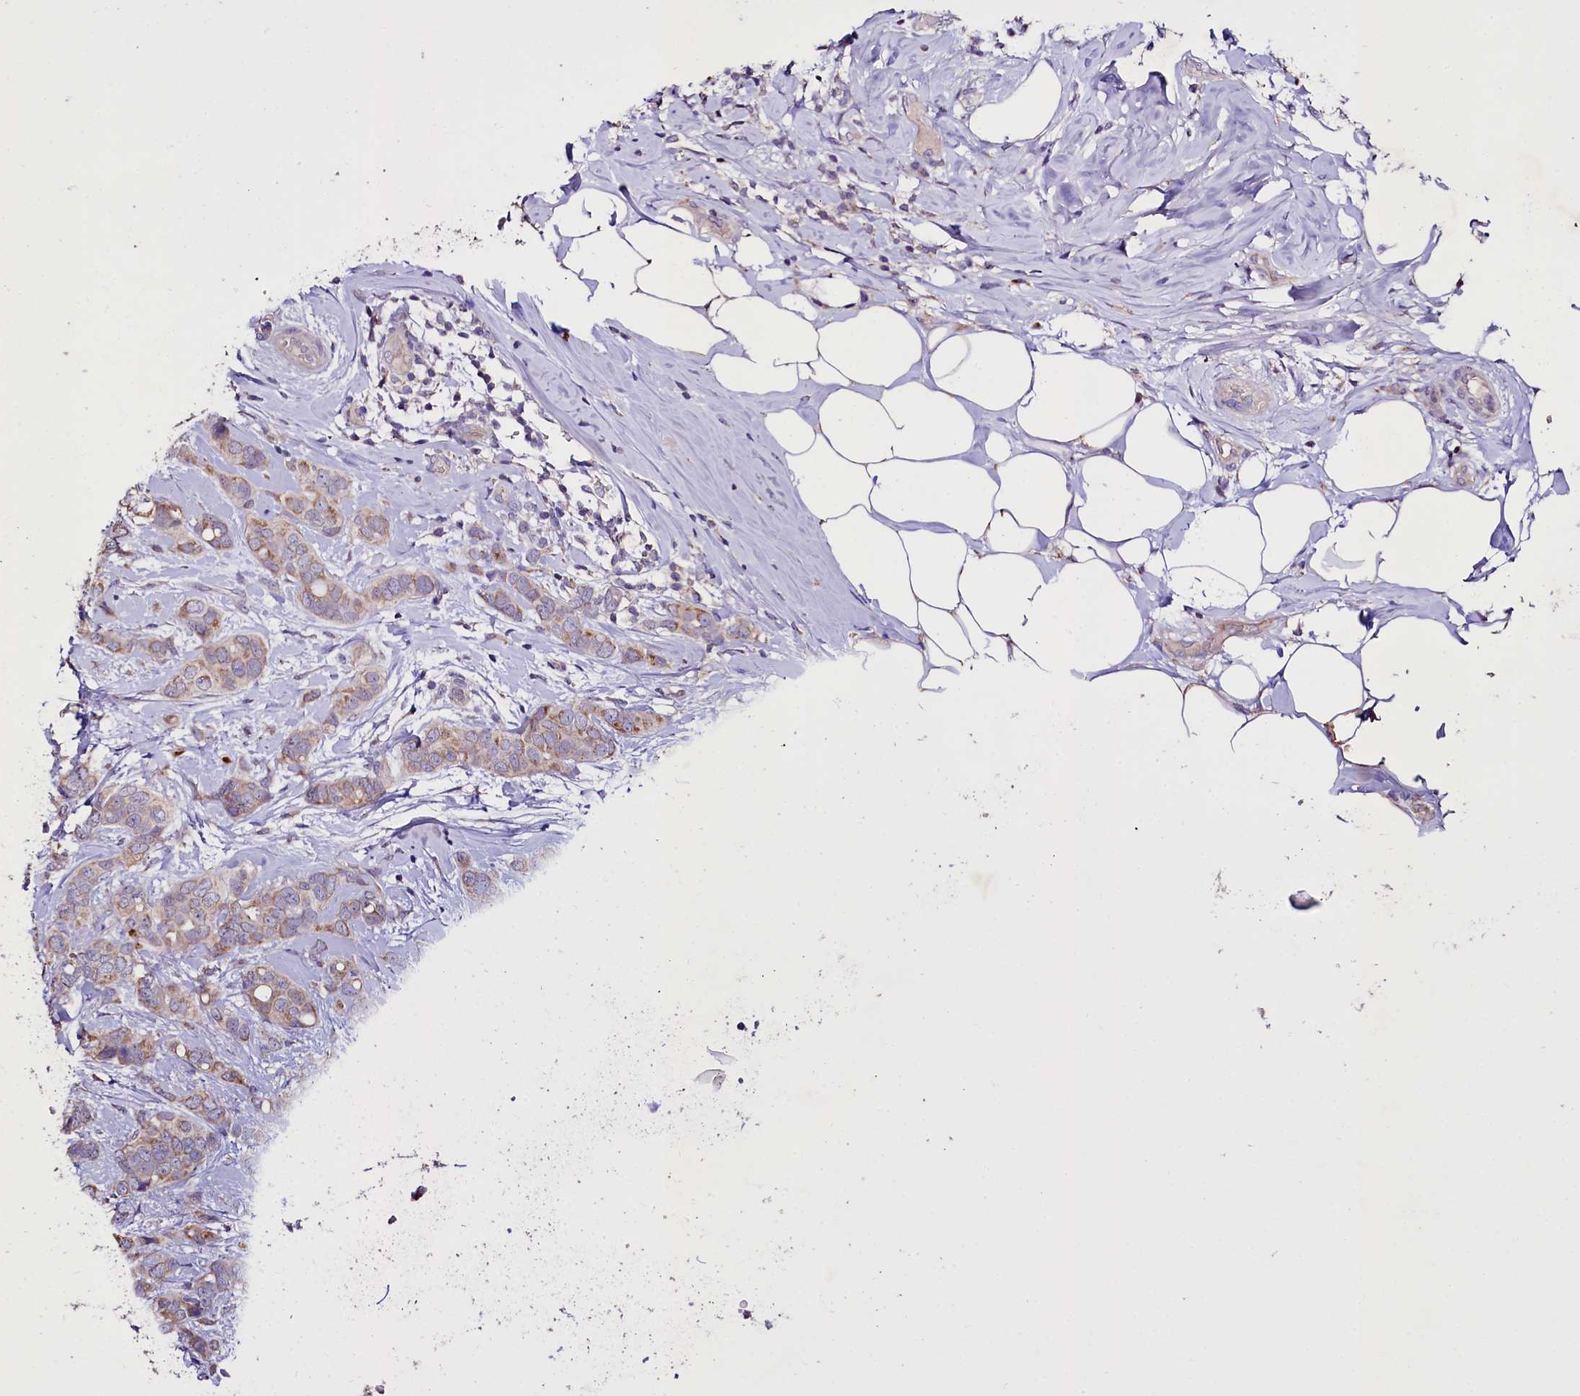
{"staining": {"intensity": "weak", "quantity": "25%-75%", "location": "cytoplasmic/membranous"}, "tissue": "breast cancer", "cell_type": "Tumor cells", "image_type": "cancer", "snomed": [{"axis": "morphology", "description": "Lobular carcinoma"}, {"axis": "topography", "description": "Breast"}], "caption": "DAB (3,3'-diaminobenzidine) immunohistochemical staining of breast lobular carcinoma shows weak cytoplasmic/membranous protein staining in approximately 25%-75% of tumor cells. (Stains: DAB in brown, nuclei in blue, Microscopy: brightfield microscopy at high magnification).", "gene": "ZNF45", "patient": {"sex": "female", "age": 51}}